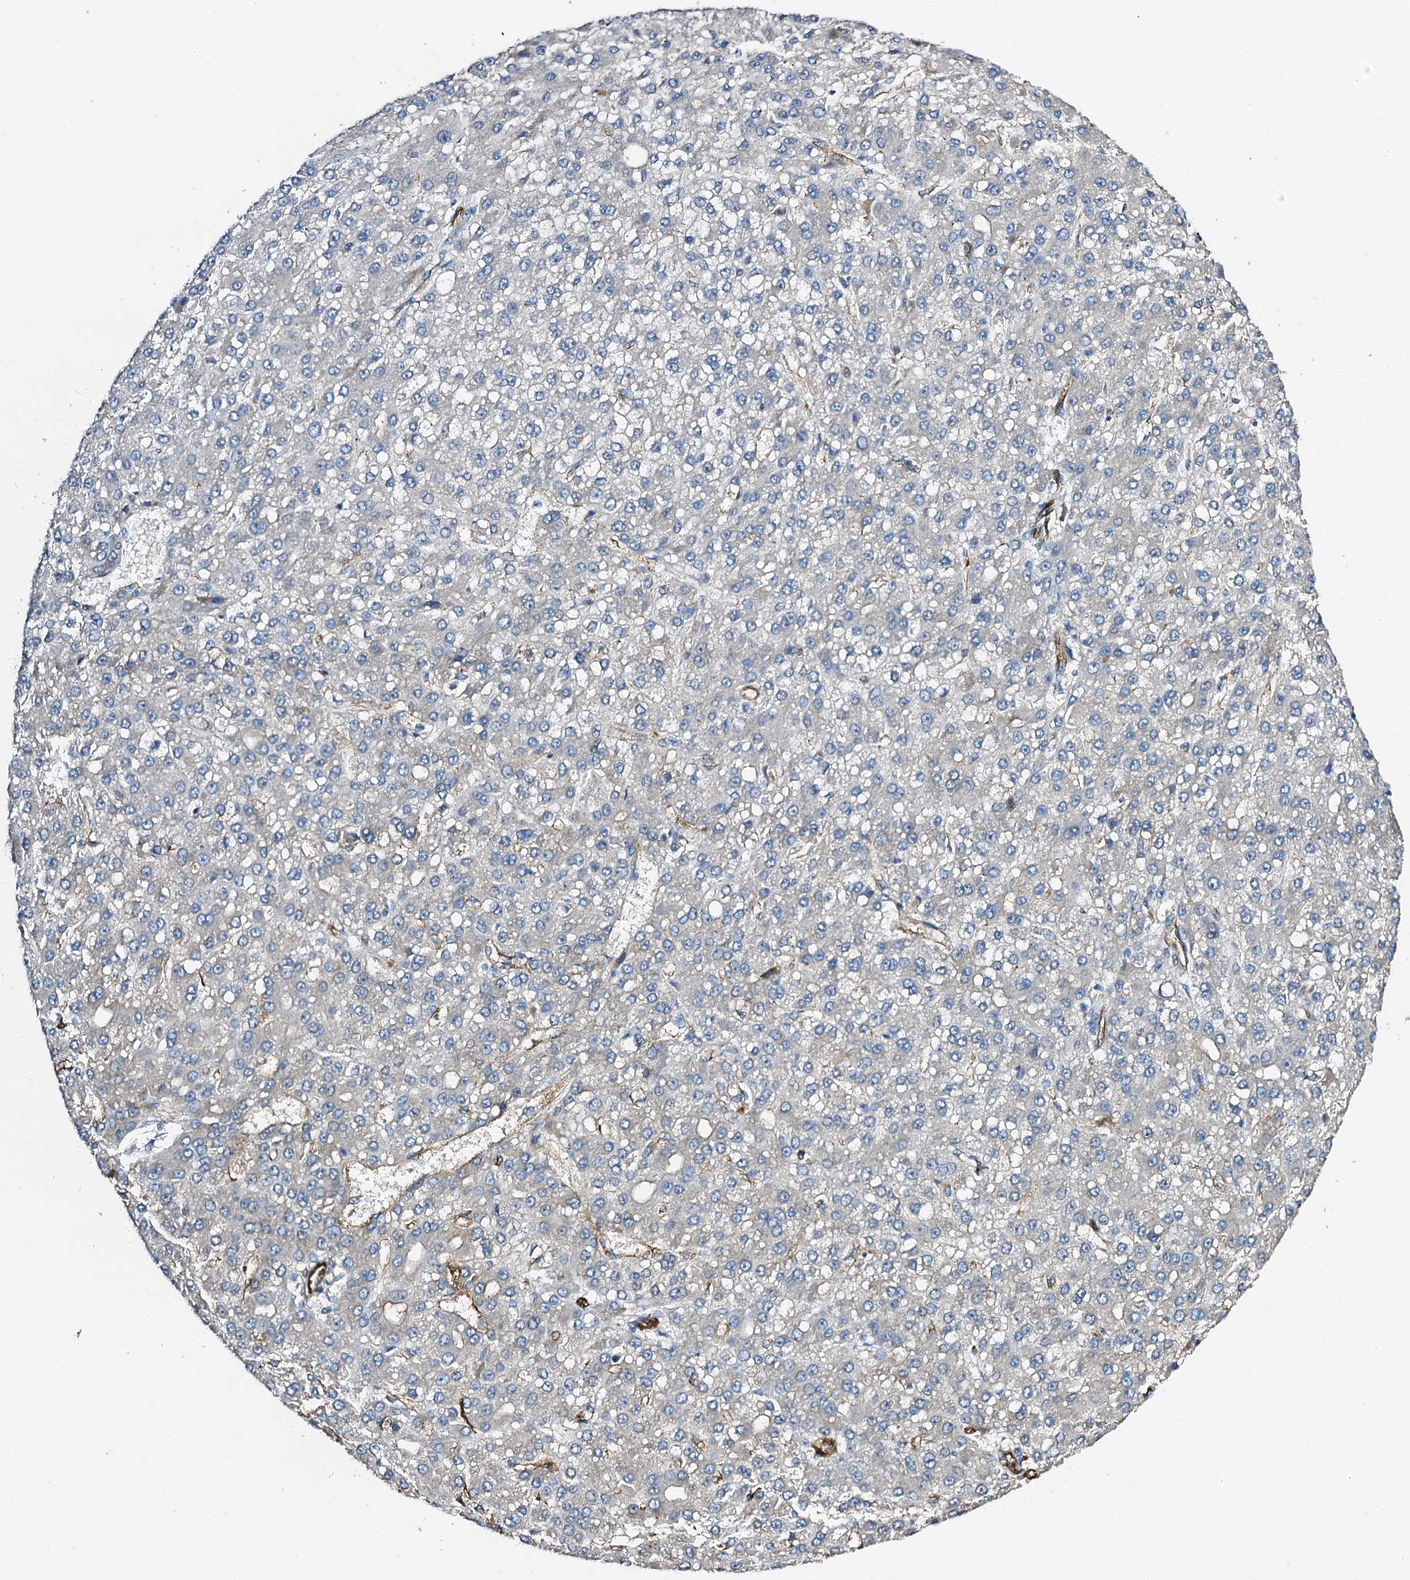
{"staining": {"intensity": "weak", "quantity": "<25%", "location": "cytoplasmic/membranous"}, "tissue": "liver cancer", "cell_type": "Tumor cells", "image_type": "cancer", "snomed": [{"axis": "morphology", "description": "Carcinoma, Hepatocellular, NOS"}, {"axis": "topography", "description": "Liver"}], "caption": "The immunohistochemistry (IHC) micrograph has no significant expression in tumor cells of liver cancer (hepatocellular carcinoma) tissue.", "gene": "DBX1", "patient": {"sex": "male", "age": 67}}